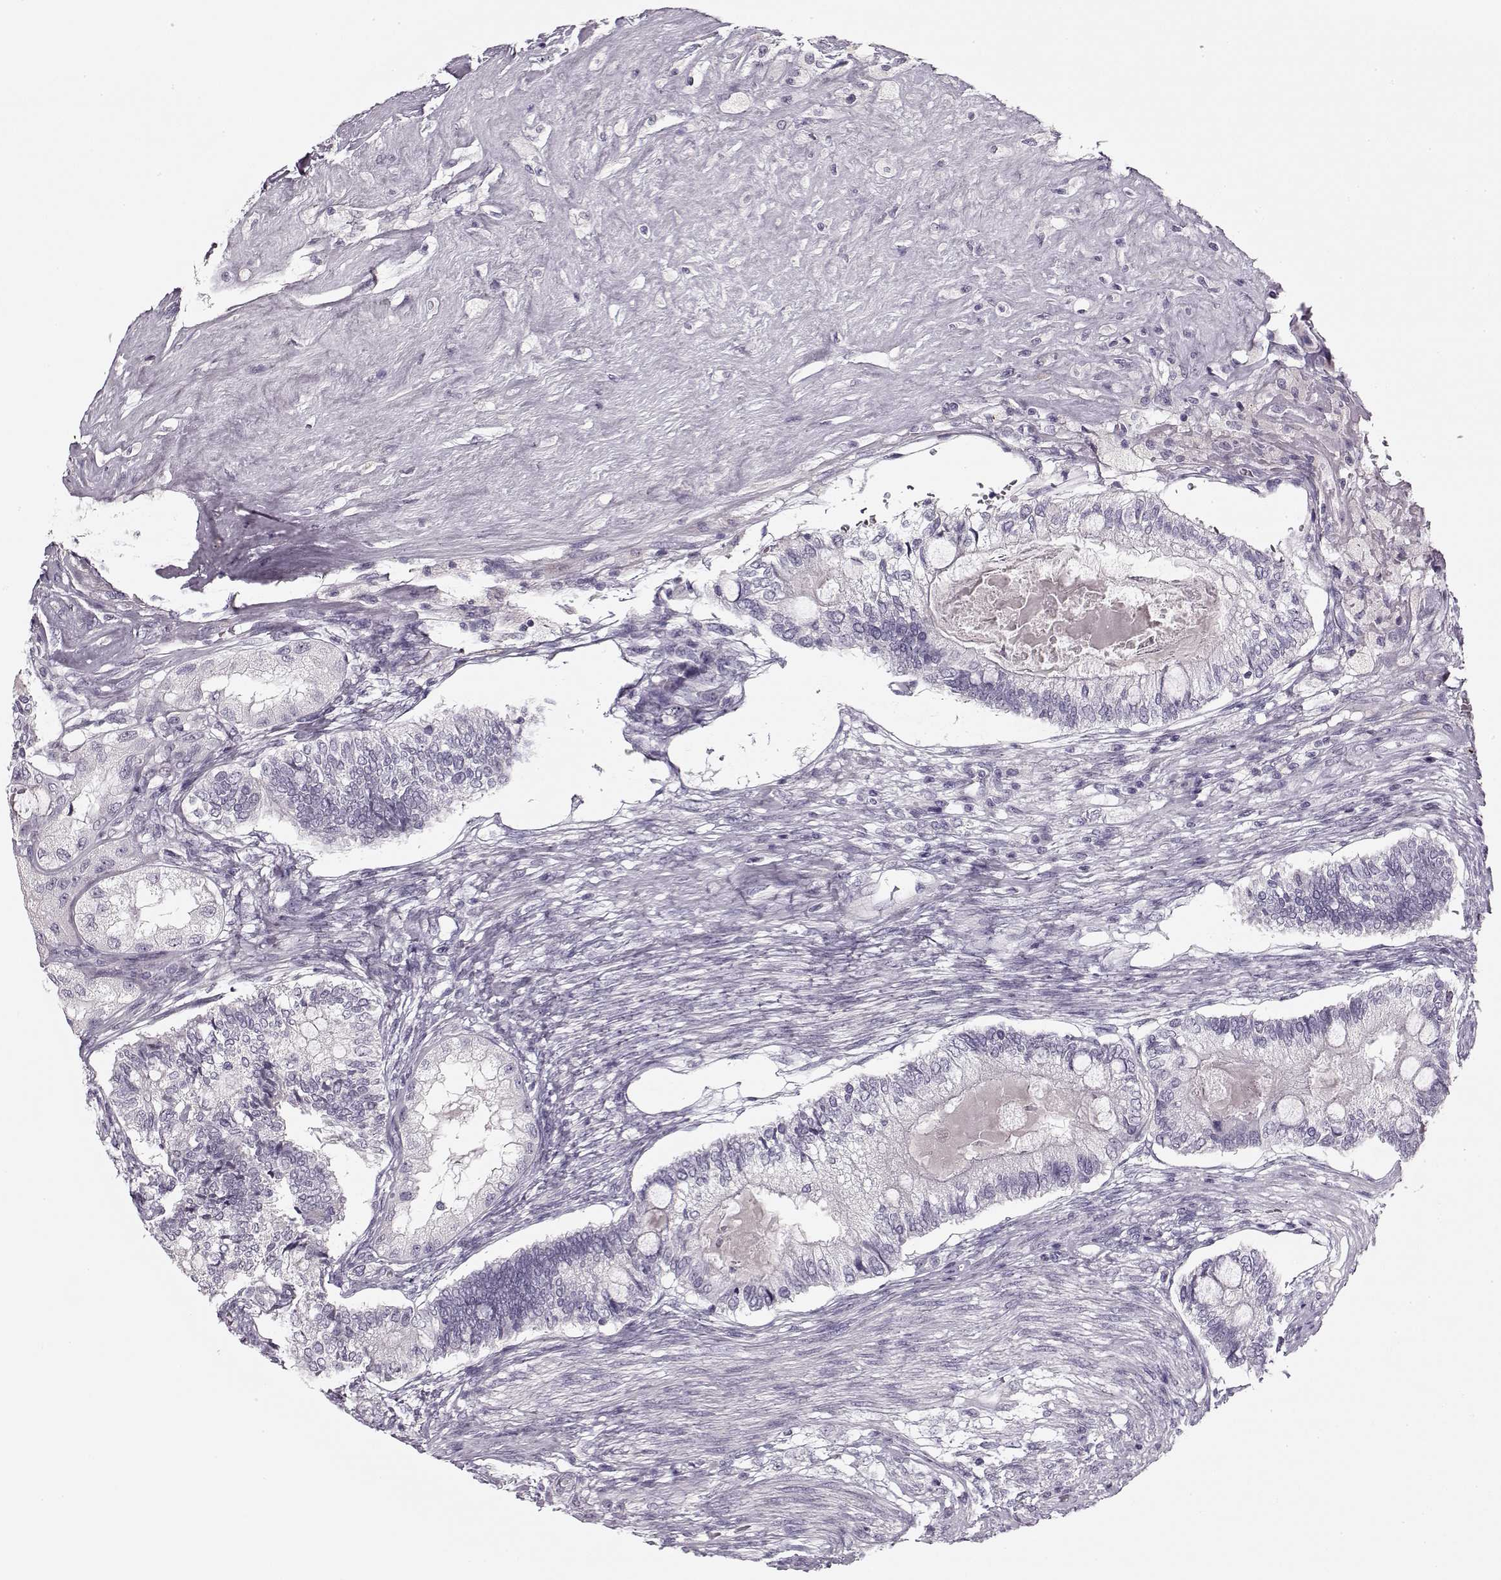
{"staining": {"intensity": "negative", "quantity": "none", "location": "none"}, "tissue": "testis cancer", "cell_type": "Tumor cells", "image_type": "cancer", "snomed": [{"axis": "morphology", "description": "Seminoma, NOS"}, {"axis": "morphology", "description": "Carcinoma, Embryonal, NOS"}, {"axis": "topography", "description": "Testis"}], "caption": "DAB (3,3'-diaminobenzidine) immunohistochemical staining of human testis embryonal carcinoma demonstrates no significant staining in tumor cells. (Stains: DAB IHC with hematoxylin counter stain, Microscopy: brightfield microscopy at high magnification).", "gene": "PNMT", "patient": {"sex": "male", "age": 41}}